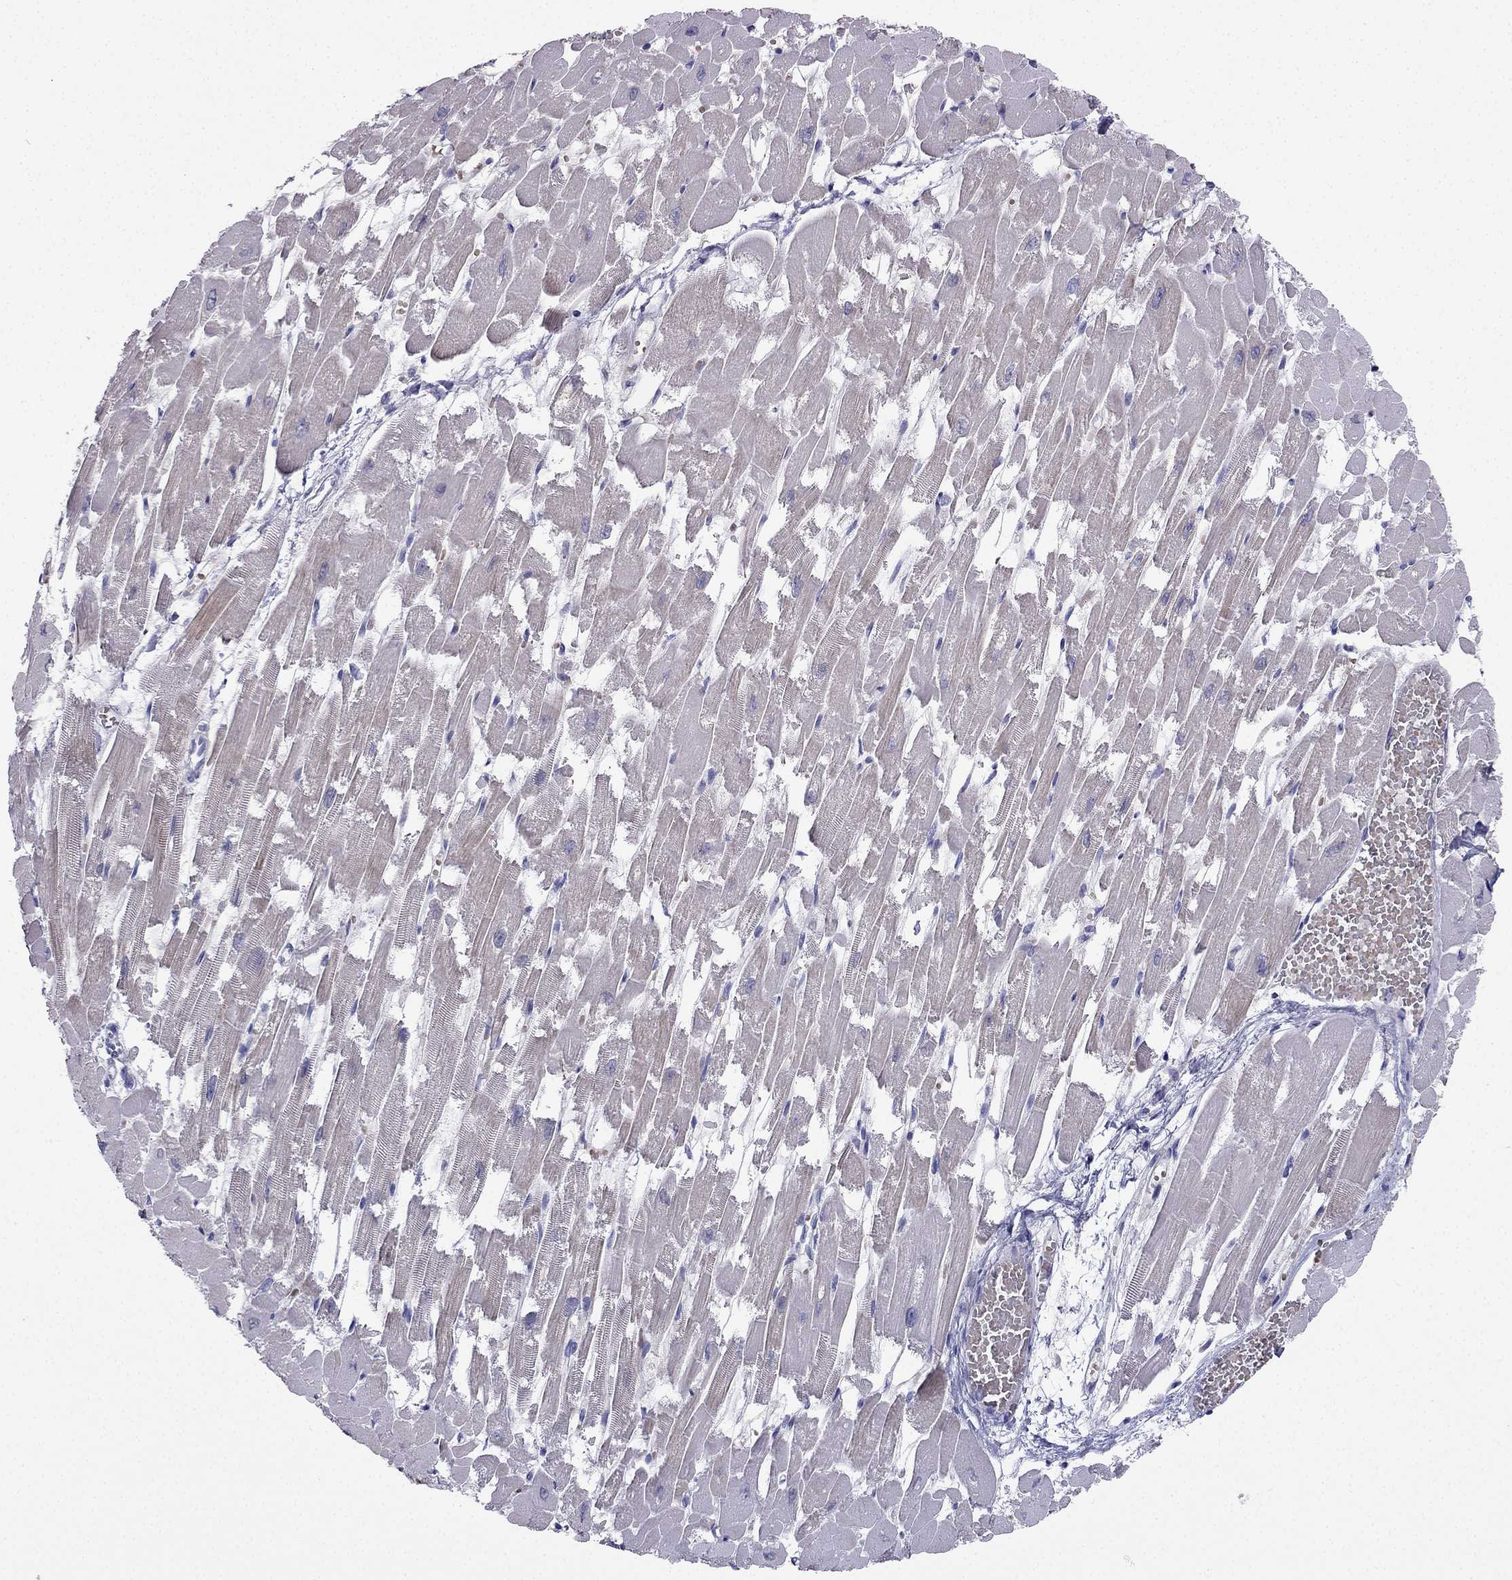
{"staining": {"intensity": "negative", "quantity": "none", "location": "none"}, "tissue": "heart muscle", "cell_type": "Cardiomyocytes", "image_type": "normal", "snomed": [{"axis": "morphology", "description": "Normal tissue, NOS"}, {"axis": "topography", "description": "Heart"}], "caption": "Micrograph shows no significant protein staining in cardiomyocytes of unremarkable heart muscle. (DAB IHC with hematoxylin counter stain).", "gene": "RSPH14", "patient": {"sex": "female", "age": 52}}